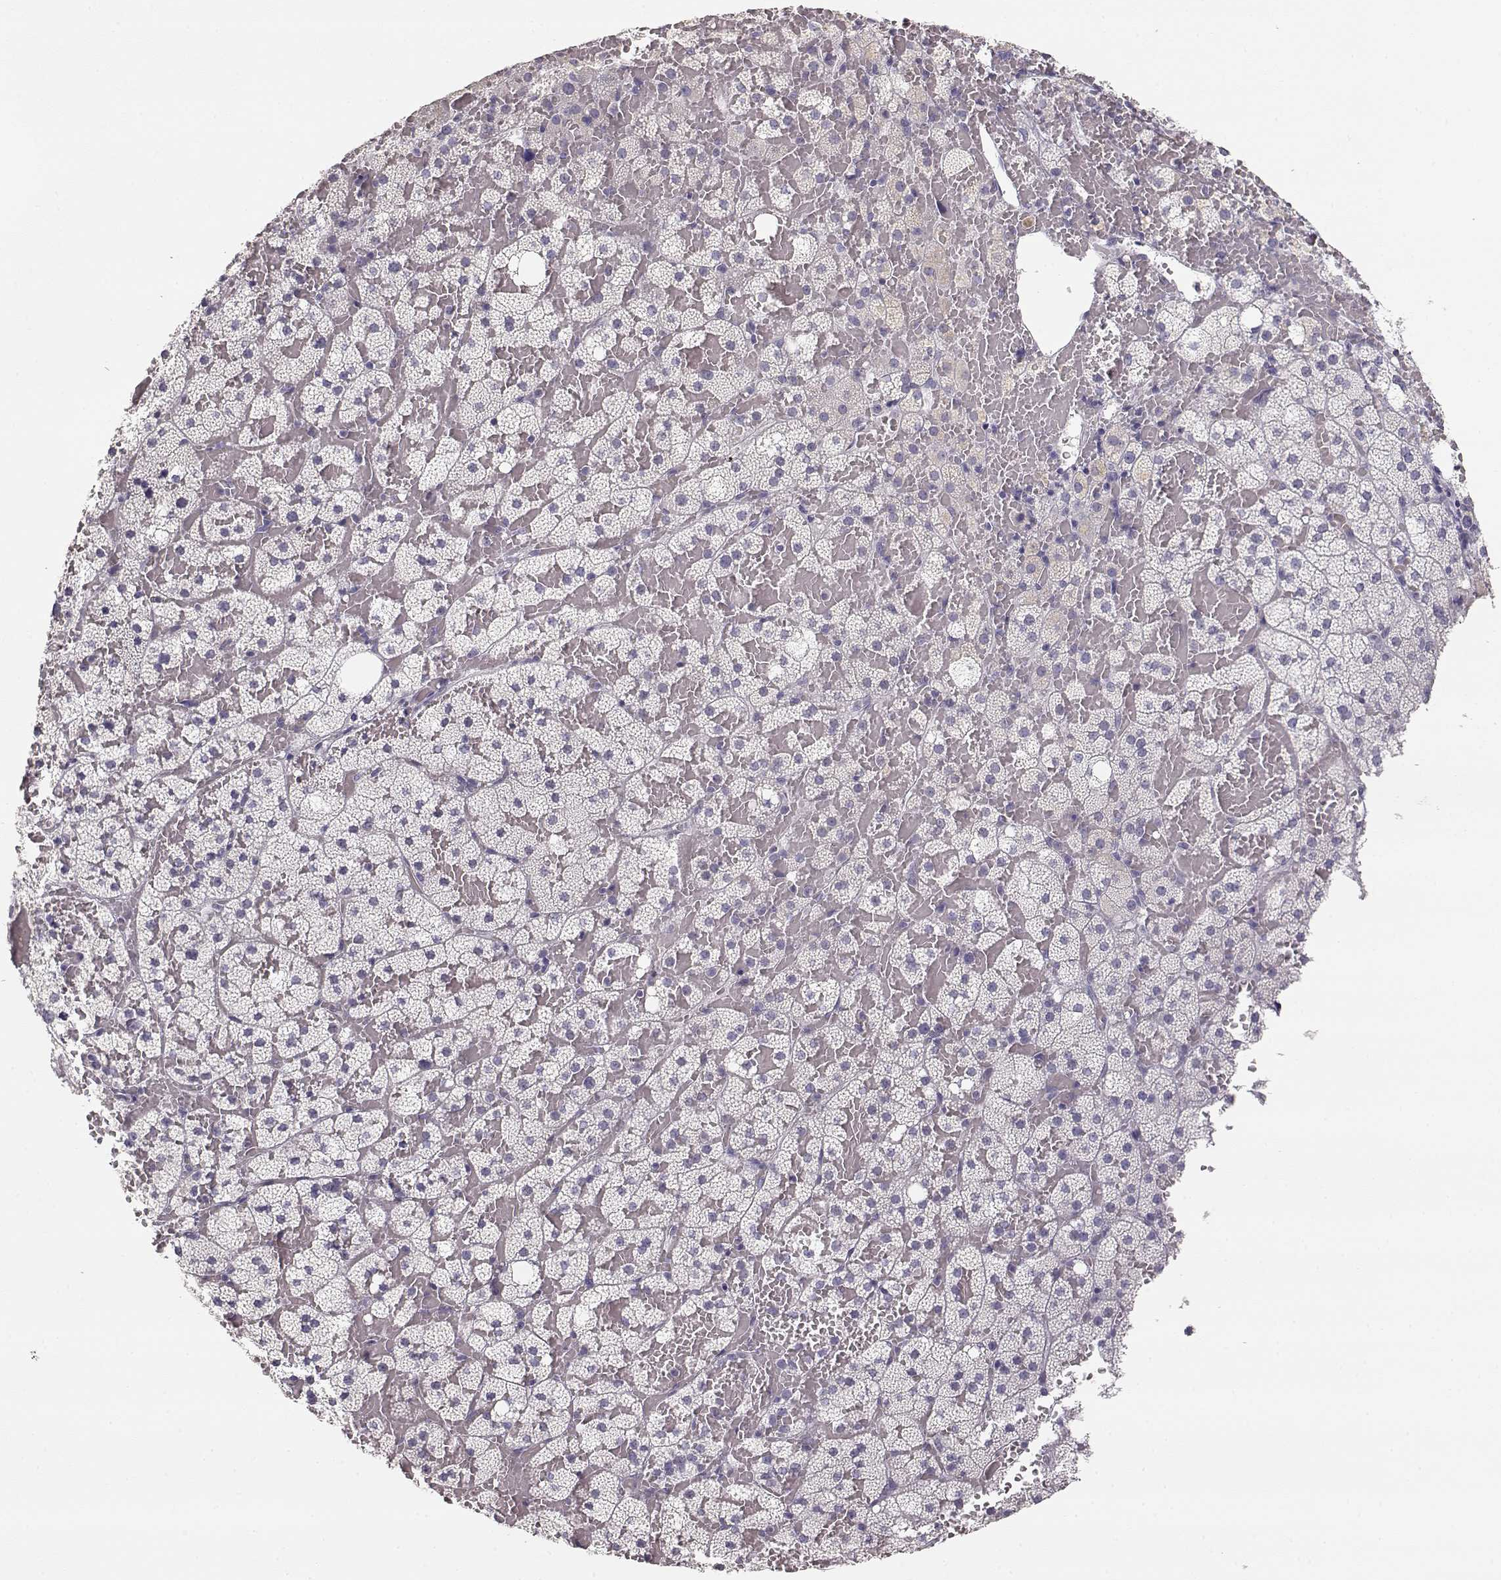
{"staining": {"intensity": "negative", "quantity": "none", "location": "none"}, "tissue": "adrenal gland", "cell_type": "Glandular cells", "image_type": "normal", "snomed": [{"axis": "morphology", "description": "Normal tissue, NOS"}, {"axis": "topography", "description": "Adrenal gland"}], "caption": "Protein analysis of benign adrenal gland displays no significant staining in glandular cells.", "gene": "TKTL1", "patient": {"sex": "male", "age": 53}}